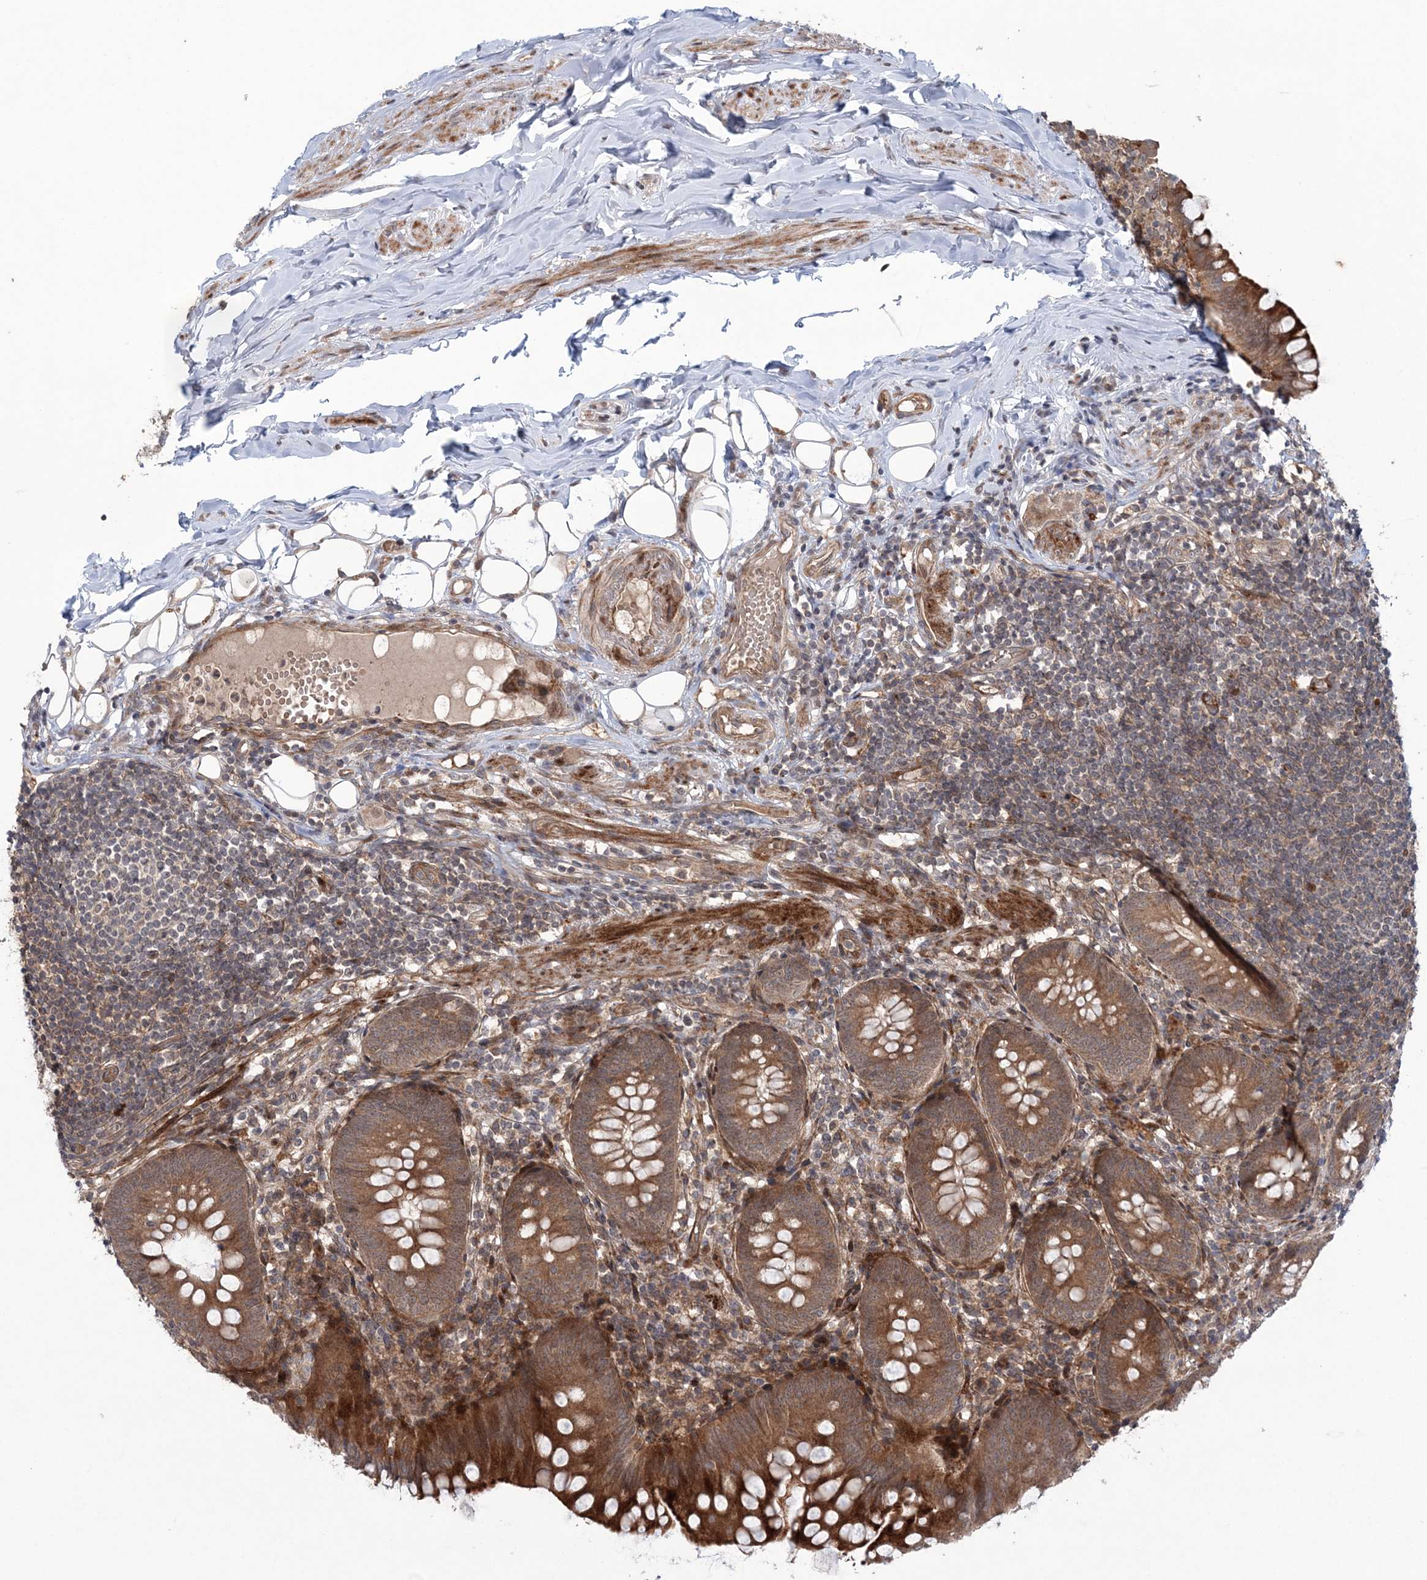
{"staining": {"intensity": "moderate", "quantity": ">75%", "location": "cytoplasmic/membranous"}, "tissue": "appendix", "cell_type": "Glandular cells", "image_type": "normal", "snomed": [{"axis": "morphology", "description": "Normal tissue, NOS"}, {"axis": "topography", "description": "Appendix"}], "caption": "Appendix stained with a brown dye demonstrates moderate cytoplasmic/membranous positive expression in approximately >75% of glandular cells.", "gene": "UBTD2", "patient": {"sex": "female", "age": 62}}